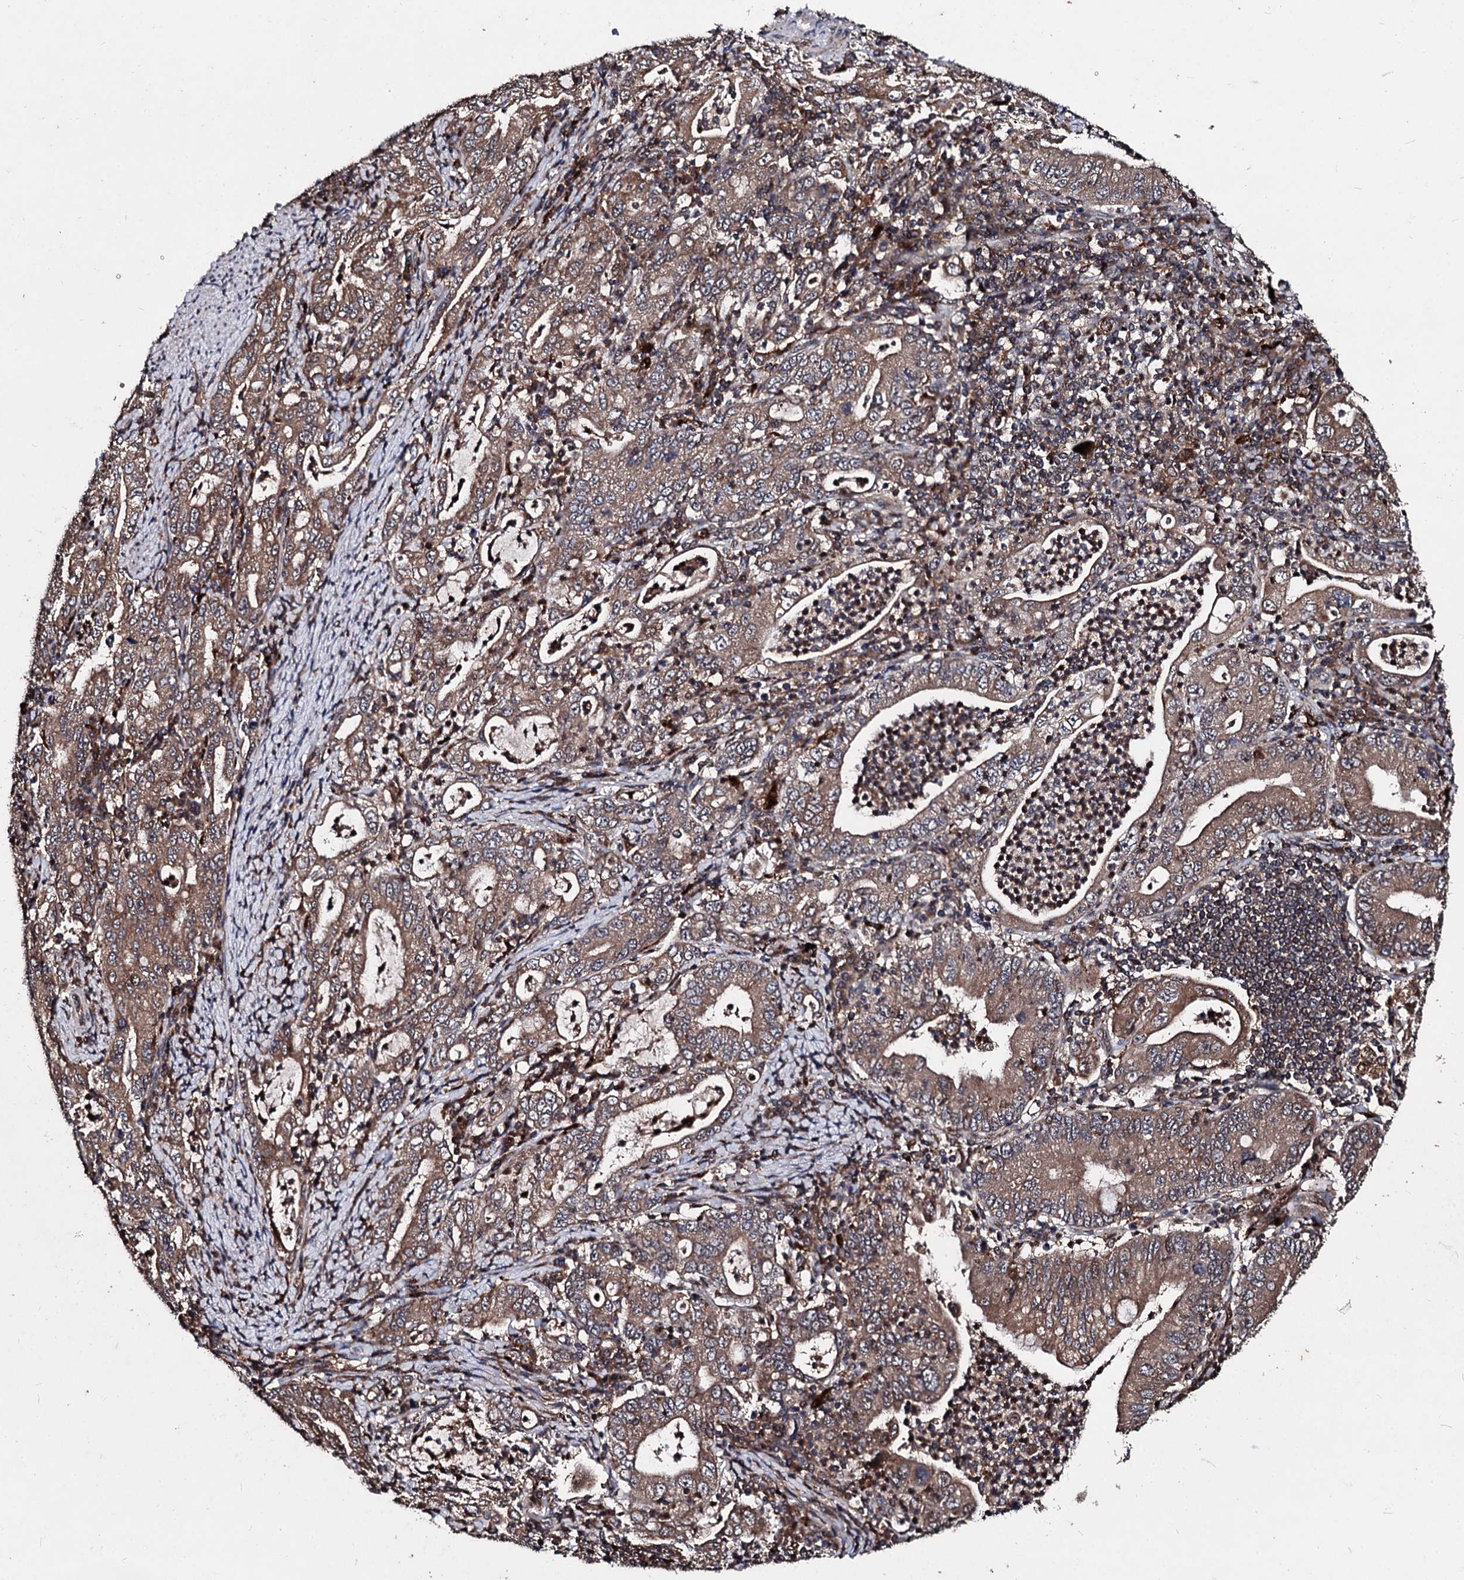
{"staining": {"intensity": "moderate", "quantity": ">75%", "location": "cytoplasmic/membranous"}, "tissue": "stomach cancer", "cell_type": "Tumor cells", "image_type": "cancer", "snomed": [{"axis": "morphology", "description": "Normal tissue, NOS"}, {"axis": "morphology", "description": "Adenocarcinoma, NOS"}, {"axis": "topography", "description": "Esophagus"}, {"axis": "topography", "description": "Stomach, upper"}, {"axis": "topography", "description": "Peripheral nerve tissue"}], "caption": "IHC staining of stomach adenocarcinoma, which reveals medium levels of moderate cytoplasmic/membranous staining in about >75% of tumor cells indicating moderate cytoplasmic/membranous protein positivity. The staining was performed using DAB (3,3'-diaminobenzidine) (brown) for protein detection and nuclei were counterstained in hematoxylin (blue).", "gene": "BCL2L2", "patient": {"sex": "male", "age": 62}}